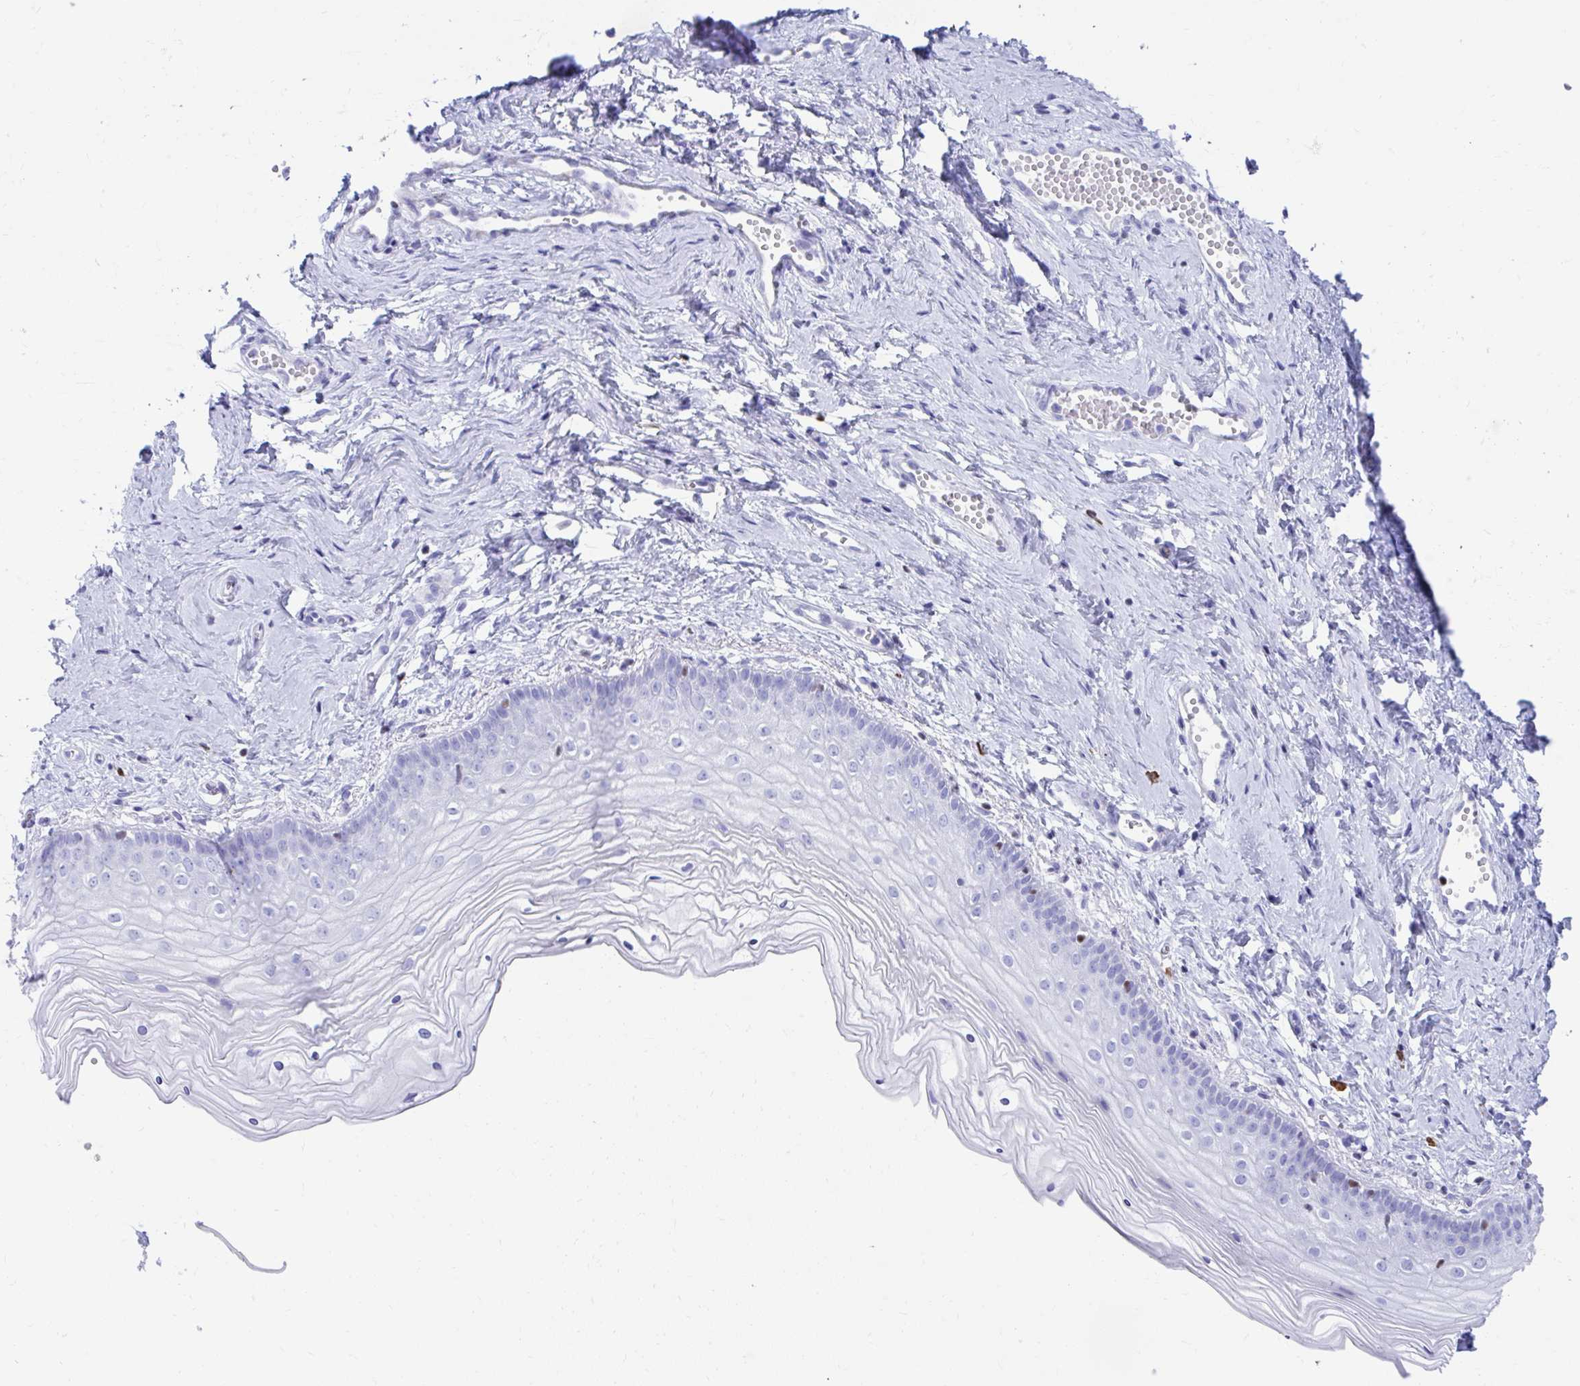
{"staining": {"intensity": "negative", "quantity": "none", "location": "none"}, "tissue": "vagina", "cell_type": "Squamous epithelial cells", "image_type": "normal", "snomed": [{"axis": "morphology", "description": "Normal tissue, NOS"}, {"axis": "topography", "description": "Vagina"}], "caption": "Squamous epithelial cells are negative for protein expression in benign human vagina. The staining was performed using DAB (3,3'-diaminobenzidine) to visualize the protein expression in brown, while the nuclei were stained in blue with hematoxylin (Magnification: 20x).", "gene": "RUNX3", "patient": {"sex": "female", "age": 38}}